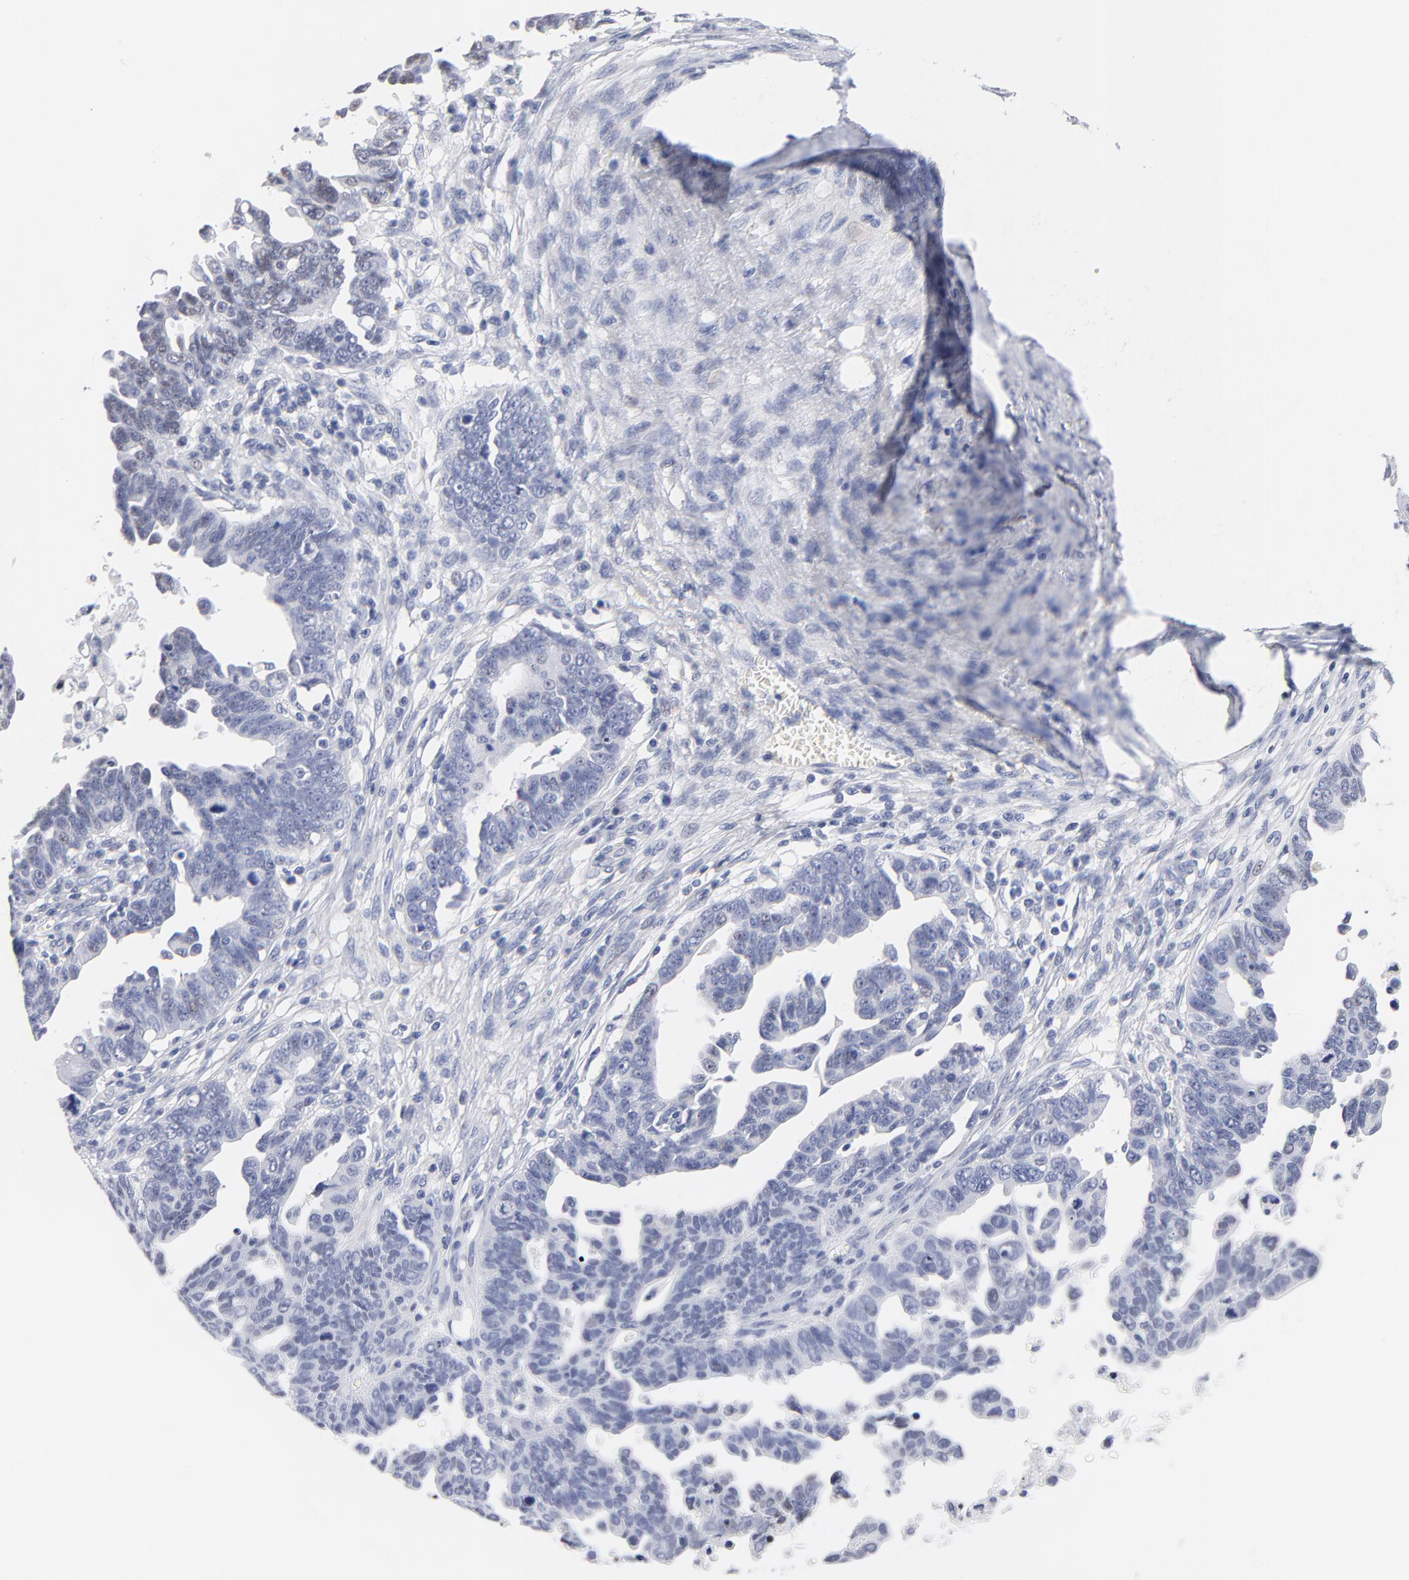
{"staining": {"intensity": "negative", "quantity": "none", "location": "none"}, "tissue": "ovarian cancer", "cell_type": "Tumor cells", "image_type": "cancer", "snomed": [{"axis": "morphology", "description": "Carcinoma, endometroid"}, {"axis": "morphology", "description": "Cystadenocarcinoma, serous, NOS"}, {"axis": "topography", "description": "Ovary"}], "caption": "Immunohistochemical staining of human ovarian cancer displays no significant staining in tumor cells.", "gene": "KHNYN", "patient": {"sex": "female", "age": 45}}